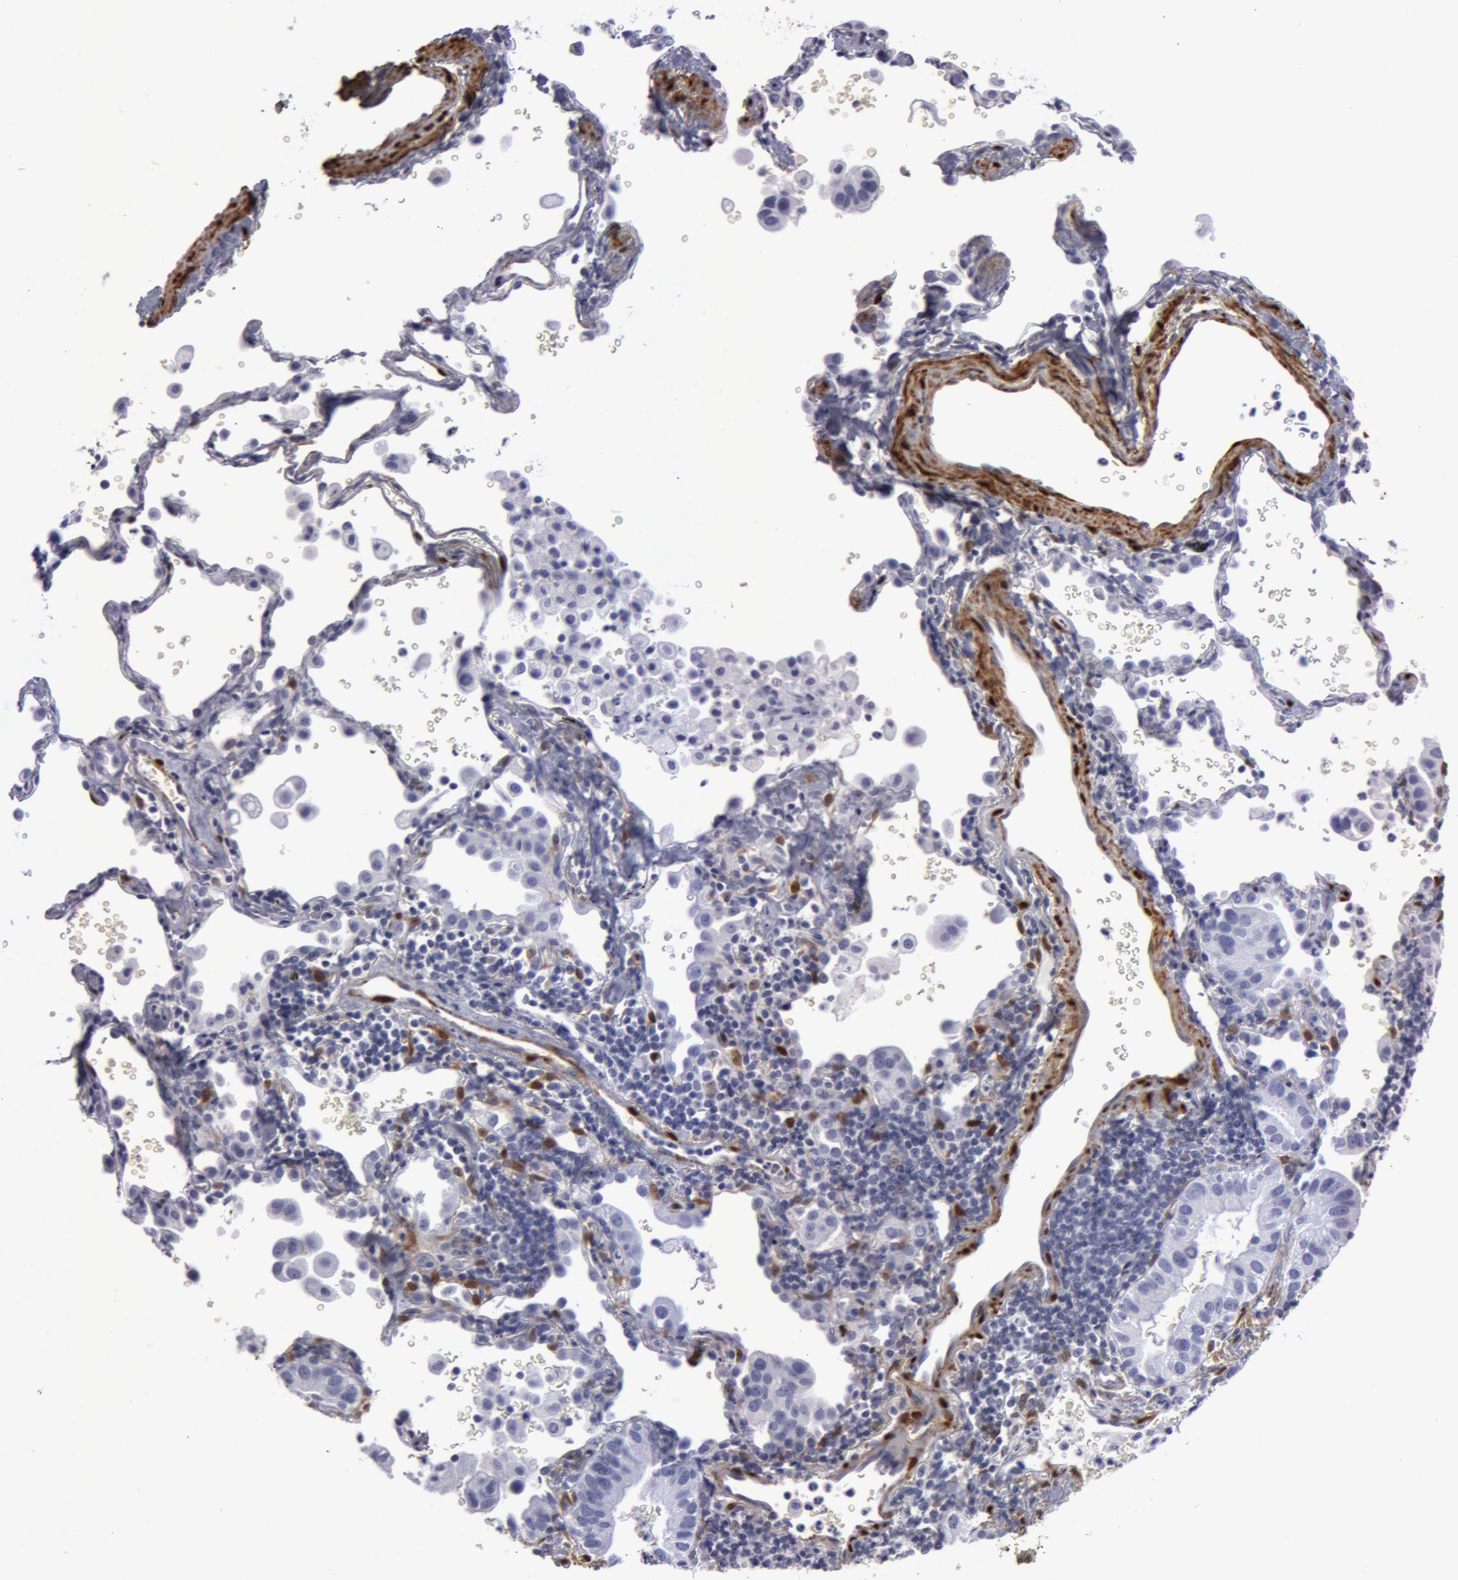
{"staining": {"intensity": "negative", "quantity": "none", "location": "none"}, "tissue": "lung cancer", "cell_type": "Tumor cells", "image_type": "cancer", "snomed": [{"axis": "morphology", "description": "Adenocarcinoma, NOS"}, {"axis": "topography", "description": "Lung"}], "caption": "This is an immunohistochemistry (IHC) image of lung cancer. There is no staining in tumor cells.", "gene": "TAGLN", "patient": {"sex": "female", "age": 50}}